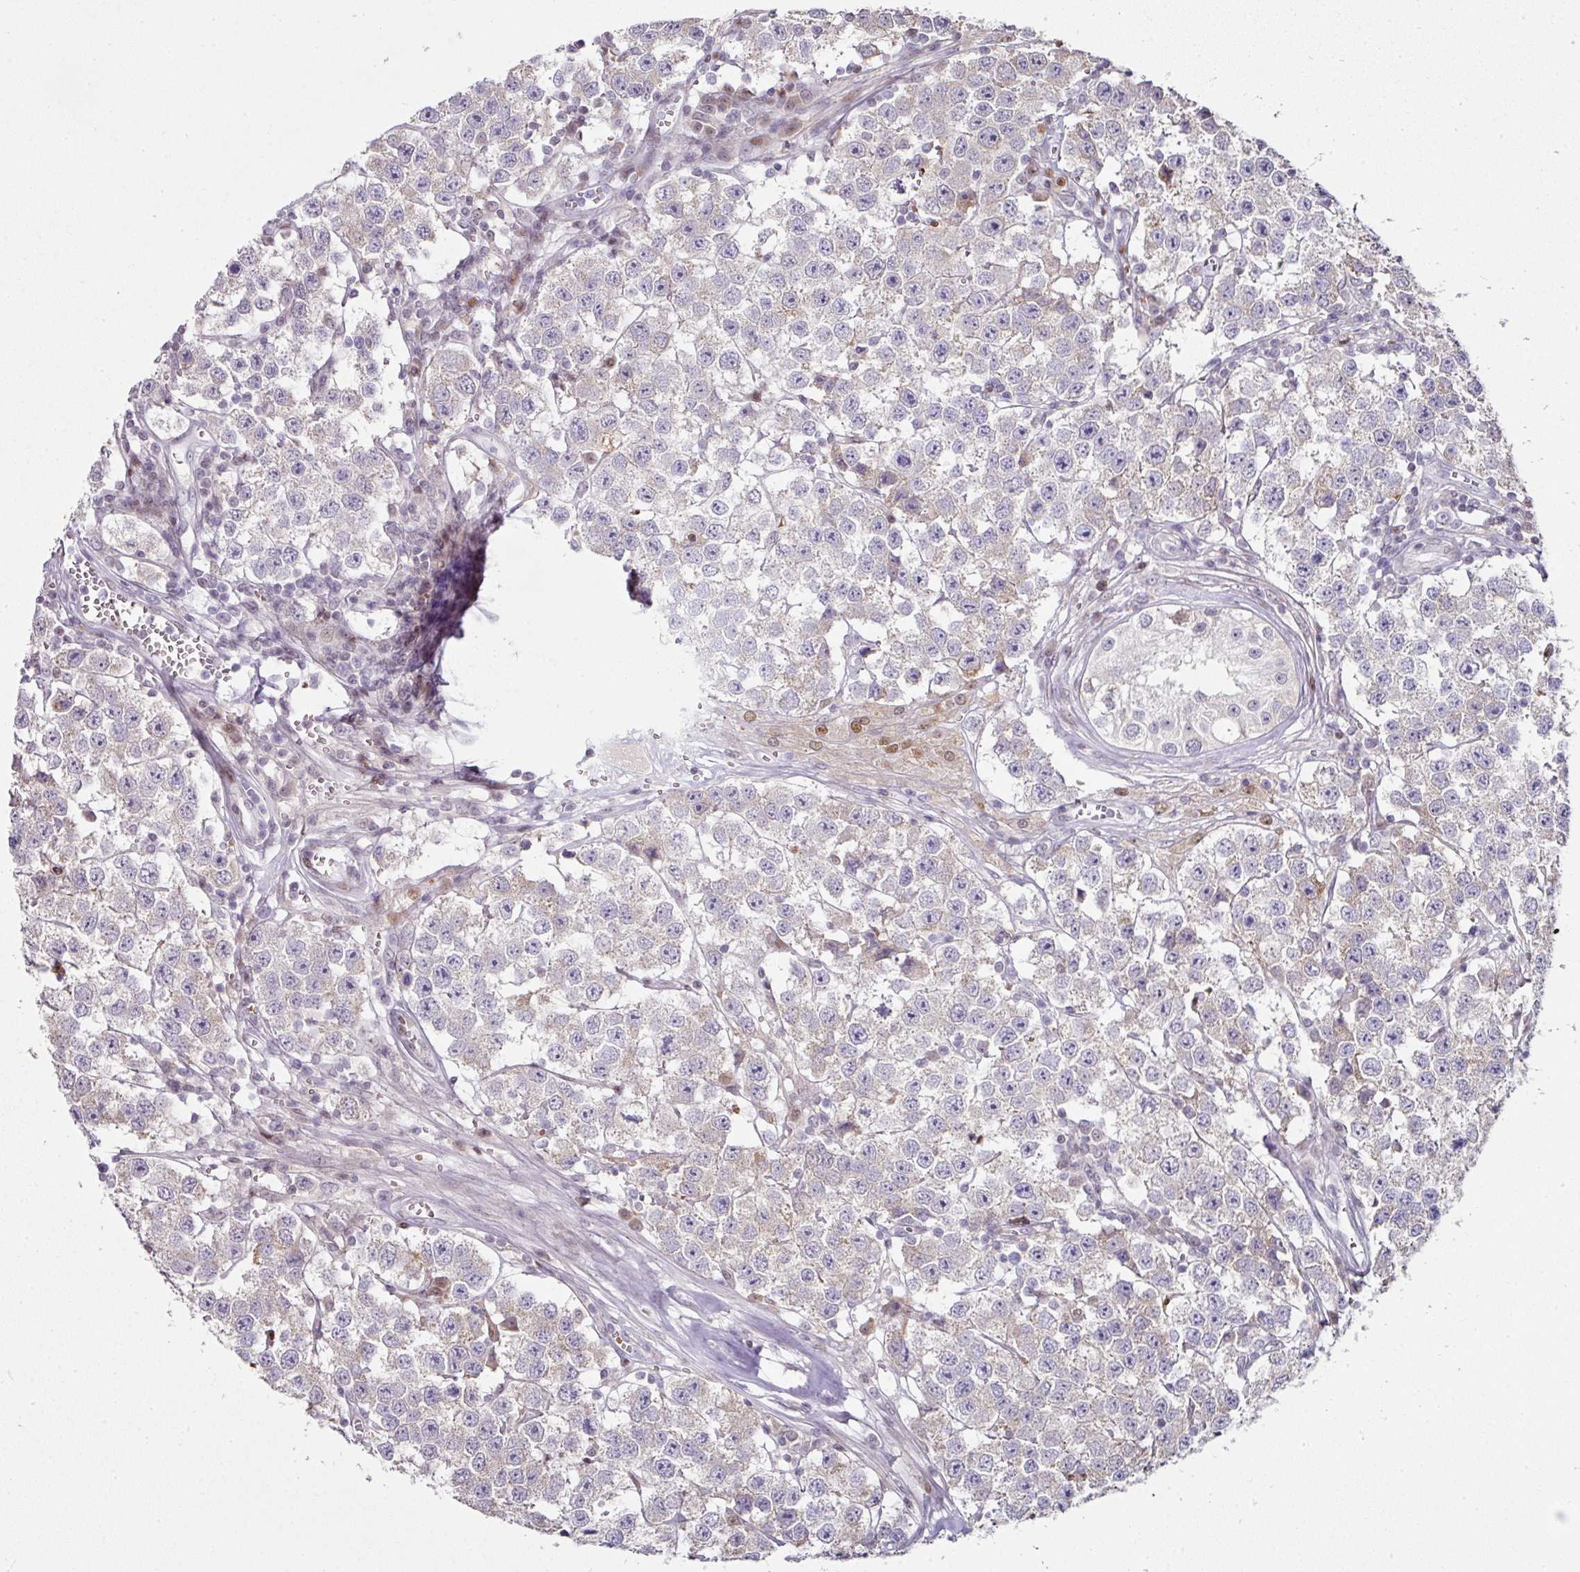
{"staining": {"intensity": "negative", "quantity": "none", "location": "none"}, "tissue": "testis cancer", "cell_type": "Tumor cells", "image_type": "cancer", "snomed": [{"axis": "morphology", "description": "Seminoma, NOS"}, {"axis": "topography", "description": "Testis"}], "caption": "The image displays no staining of tumor cells in testis seminoma. (IHC, brightfield microscopy, high magnification).", "gene": "ANKRD18A", "patient": {"sex": "male", "age": 34}}